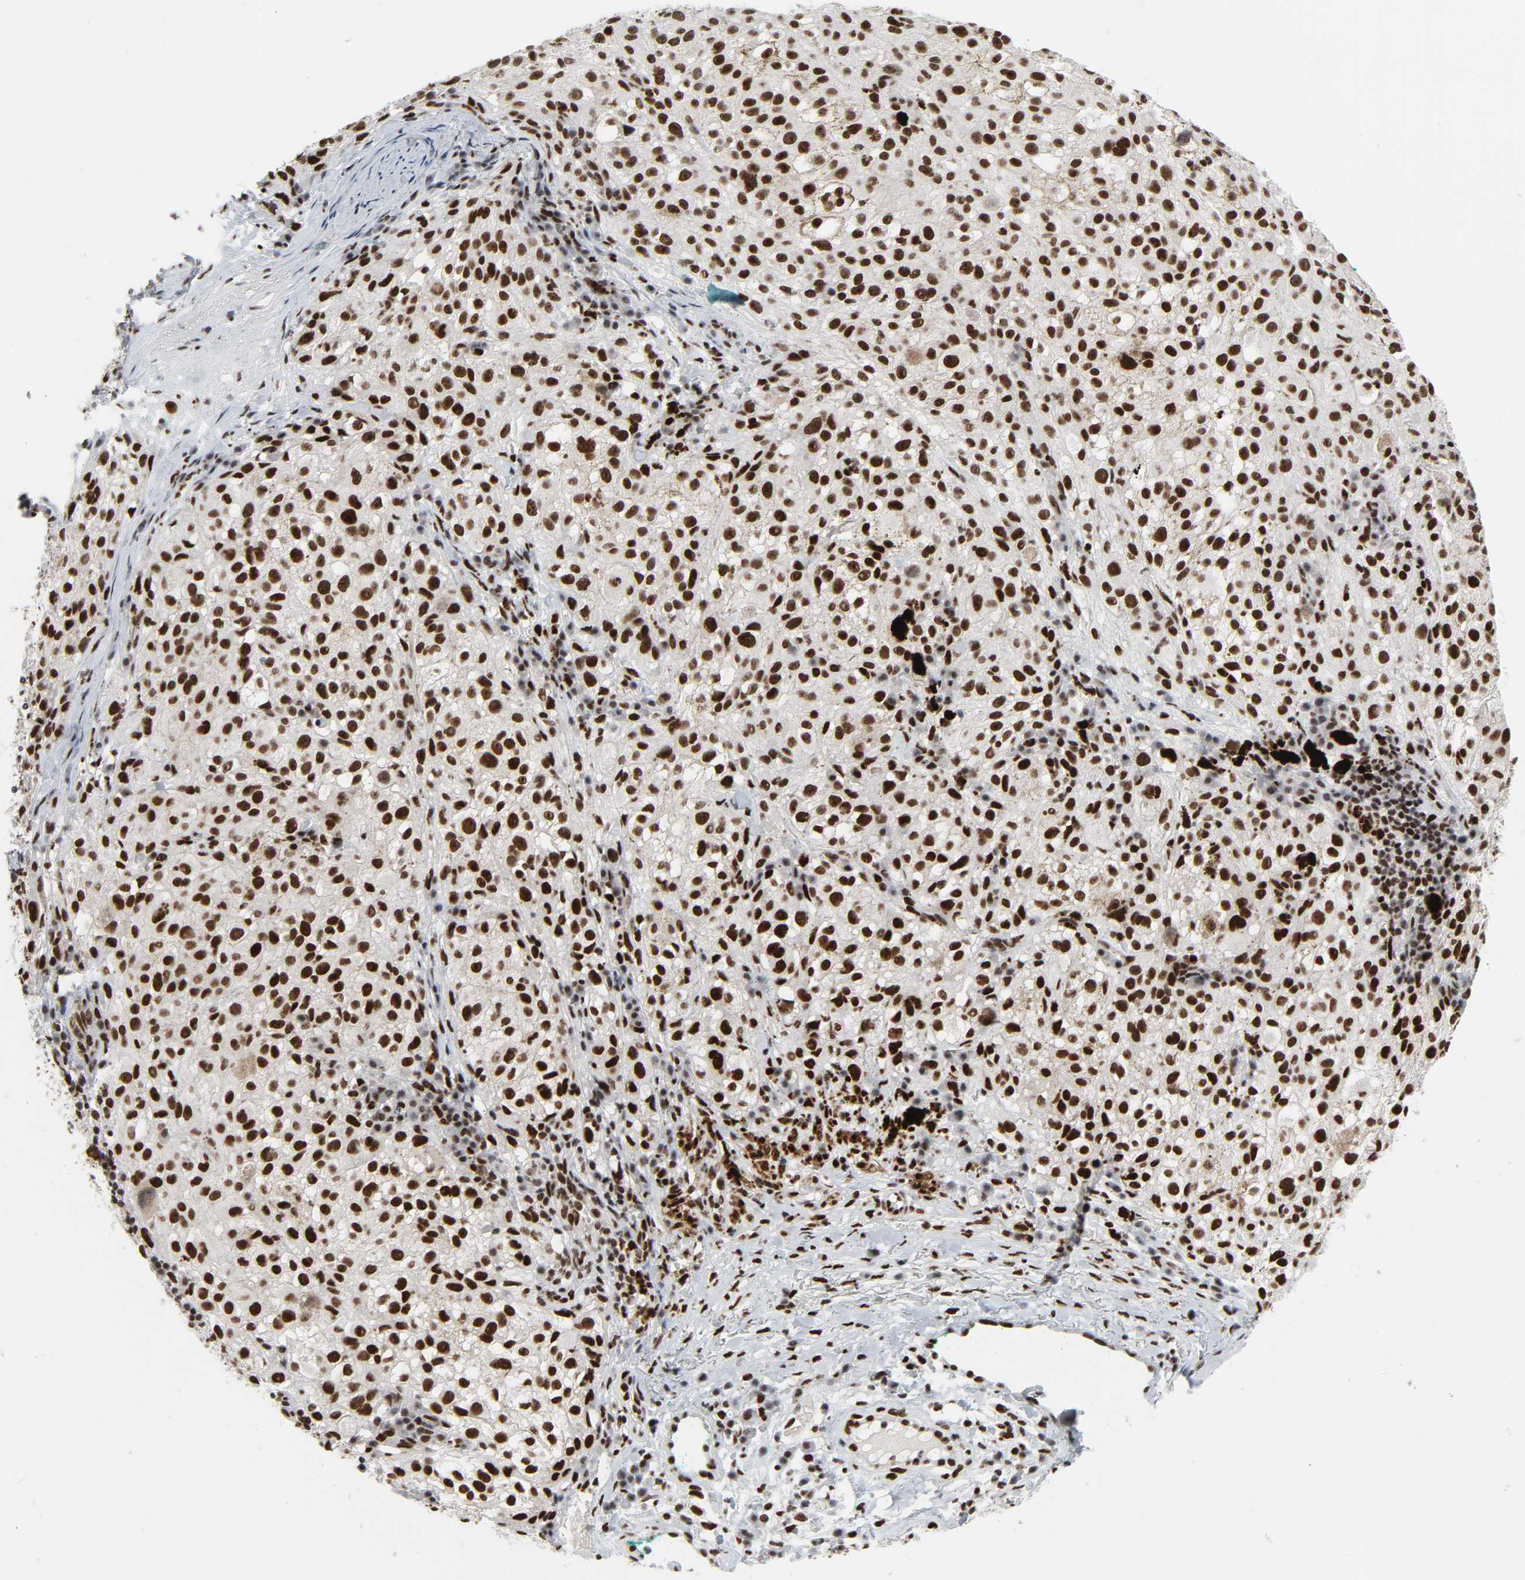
{"staining": {"intensity": "strong", "quantity": ">75%", "location": "nuclear"}, "tissue": "melanoma", "cell_type": "Tumor cells", "image_type": "cancer", "snomed": [{"axis": "morphology", "description": "Necrosis, NOS"}, {"axis": "morphology", "description": "Malignant melanoma, NOS"}, {"axis": "topography", "description": "Skin"}], "caption": "A histopathology image showing strong nuclear staining in approximately >75% of tumor cells in melanoma, as visualized by brown immunohistochemical staining.", "gene": "CDK7", "patient": {"sex": "female", "age": 87}}